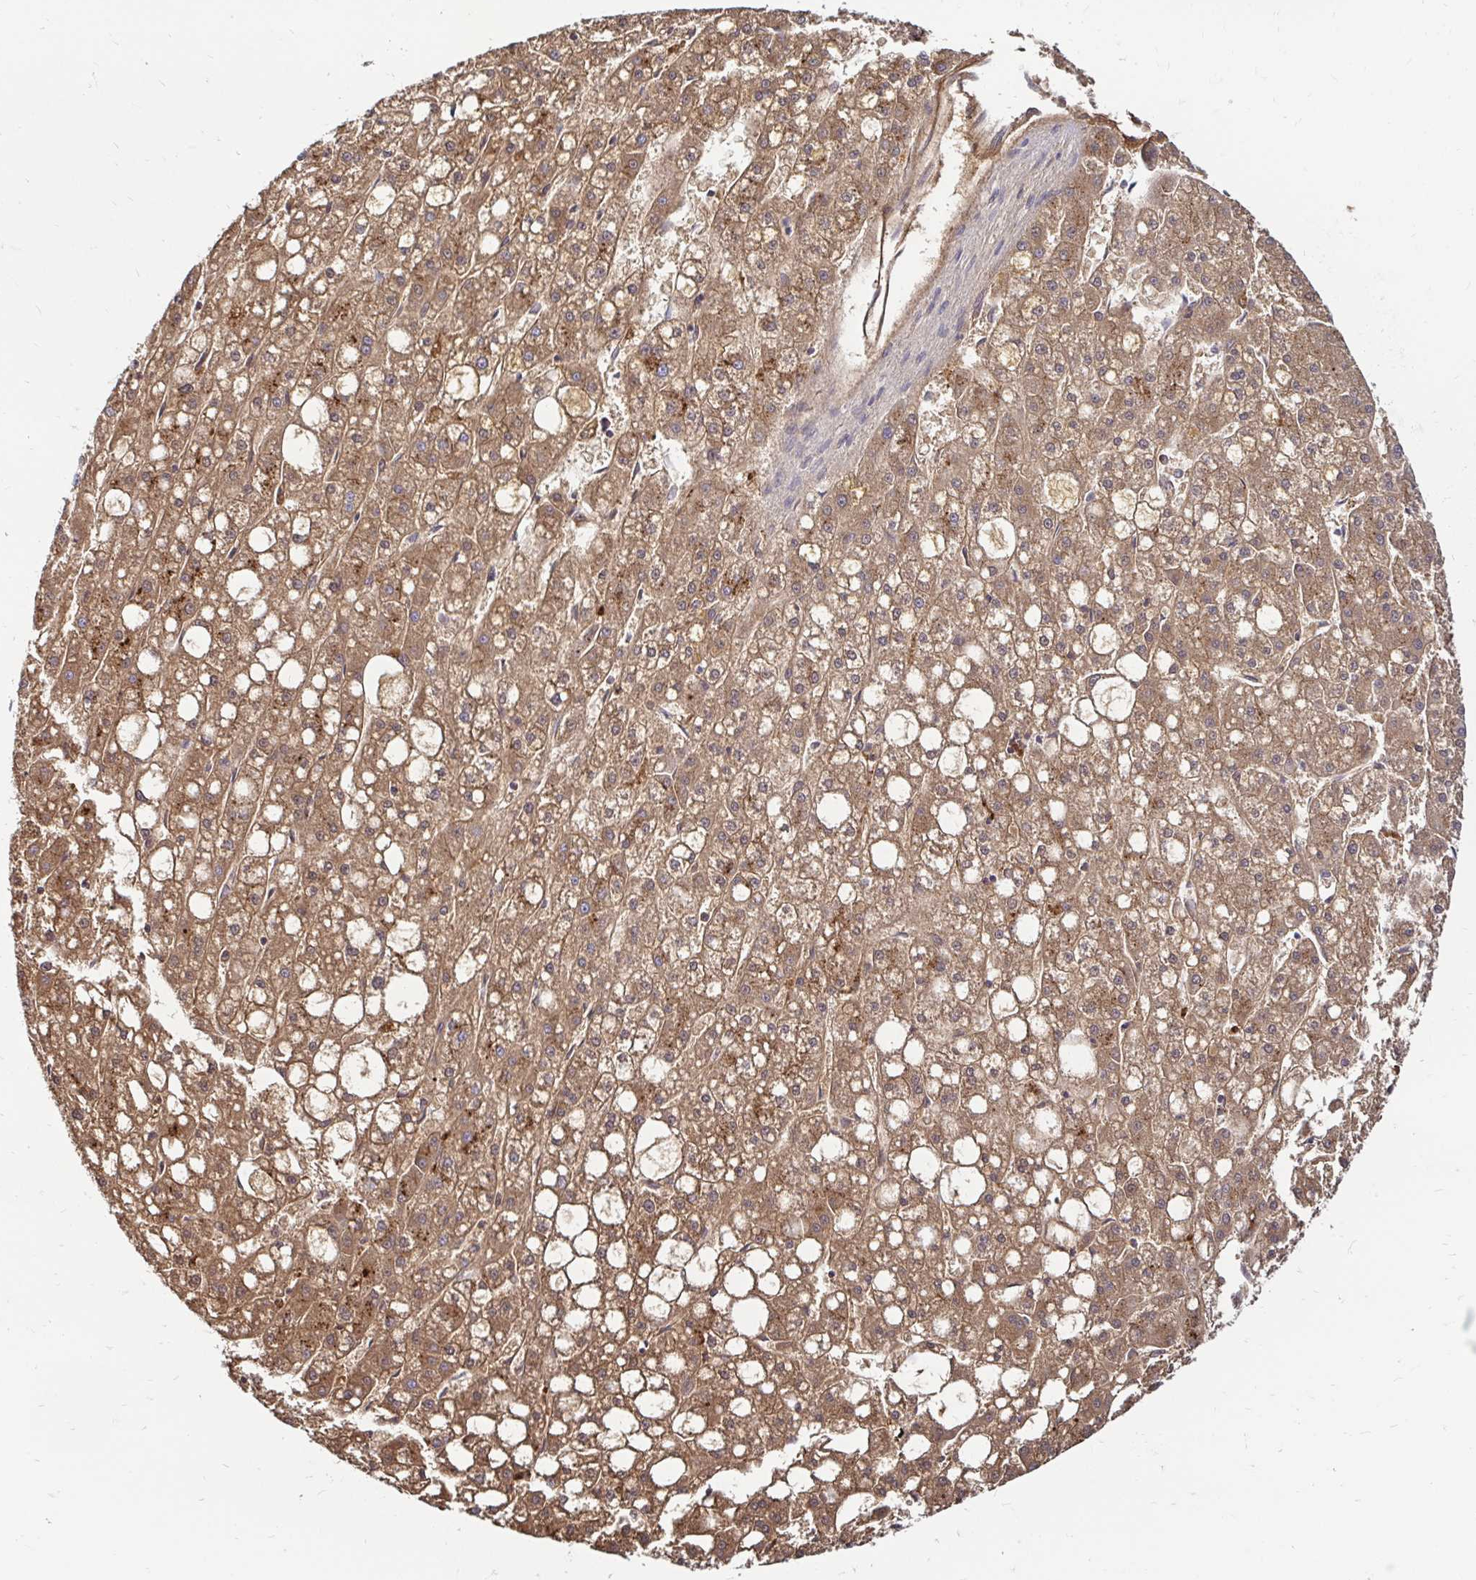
{"staining": {"intensity": "moderate", "quantity": ">75%", "location": "cytoplasmic/membranous"}, "tissue": "liver cancer", "cell_type": "Tumor cells", "image_type": "cancer", "snomed": [{"axis": "morphology", "description": "Carcinoma, Hepatocellular, NOS"}, {"axis": "topography", "description": "Liver"}], "caption": "Liver cancer stained for a protein (brown) shows moderate cytoplasmic/membranous positive positivity in about >75% of tumor cells.", "gene": "FUCA1", "patient": {"sex": "male", "age": 67}}